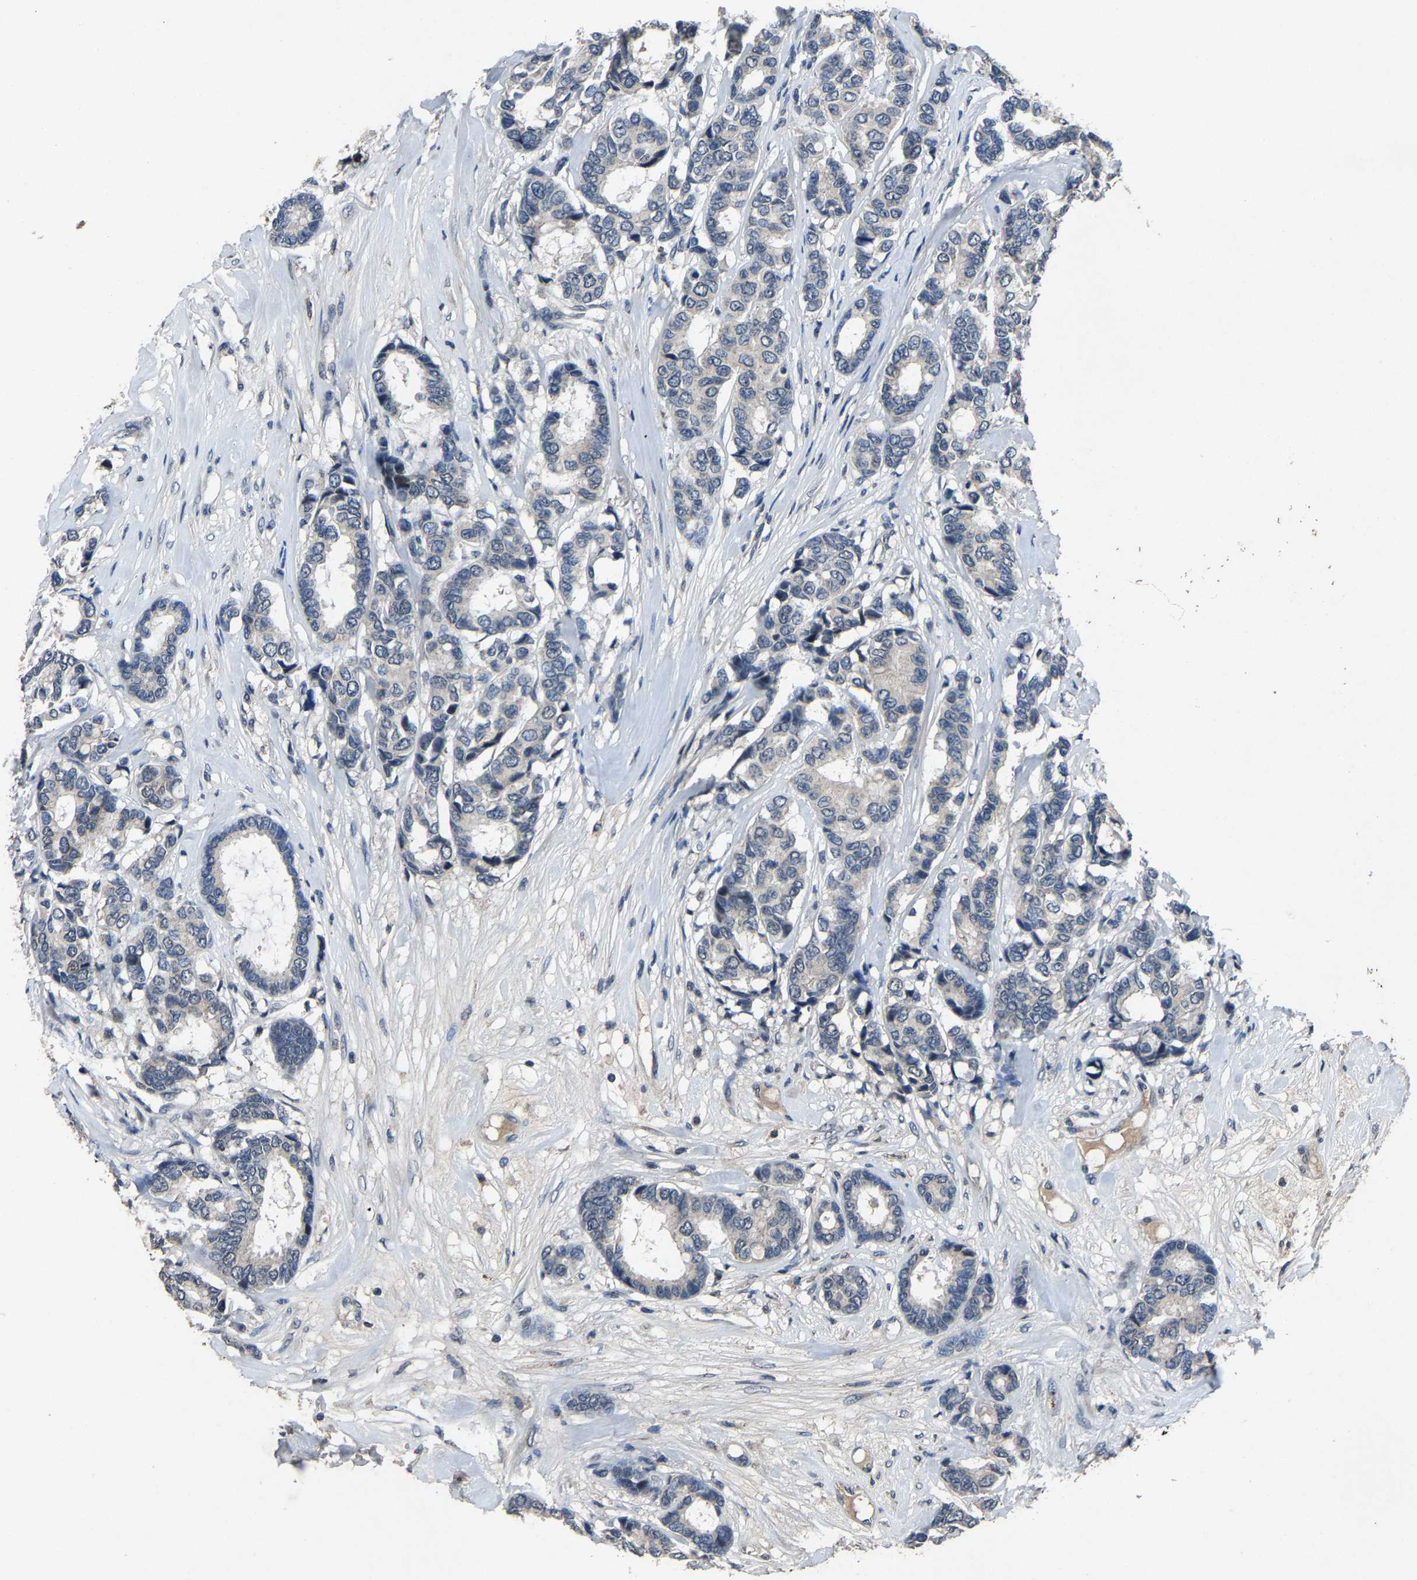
{"staining": {"intensity": "negative", "quantity": "none", "location": "none"}, "tissue": "breast cancer", "cell_type": "Tumor cells", "image_type": "cancer", "snomed": [{"axis": "morphology", "description": "Duct carcinoma"}, {"axis": "topography", "description": "Breast"}], "caption": "This is a photomicrograph of immunohistochemistry staining of breast intraductal carcinoma, which shows no staining in tumor cells.", "gene": "PCNX2", "patient": {"sex": "female", "age": 87}}